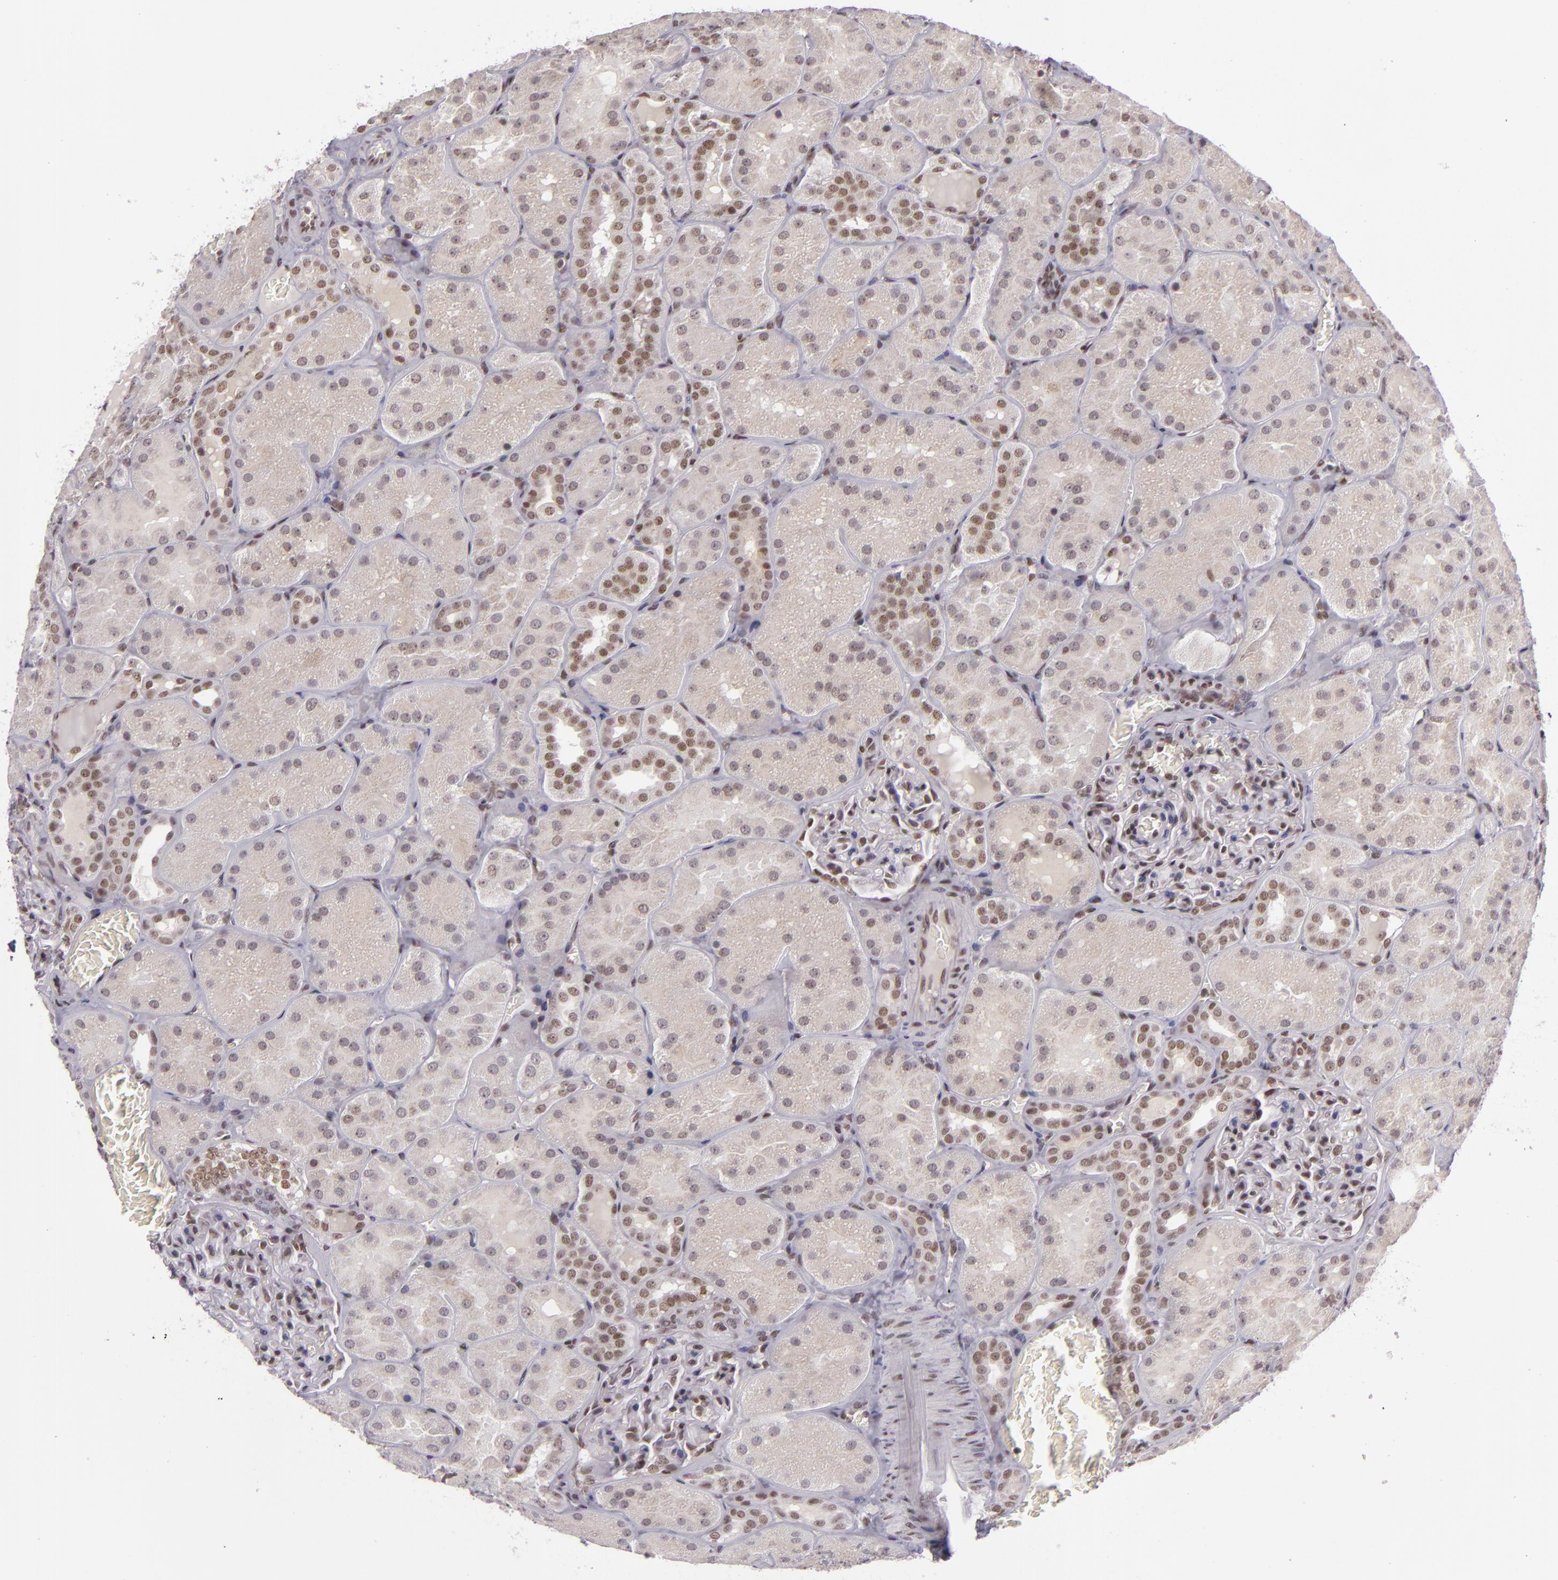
{"staining": {"intensity": "moderate", "quantity": ">75%", "location": "nuclear"}, "tissue": "kidney", "cell_type": "Cells in glomeruli", "image_type": "normal", "snomed": [{"axis": "morphology", "description": "Normal tissue, NOS"}, {"axis": "topography", "description": "Kidney"}], "caption": "Immunohistochemical staining of benign kidney displays >75% levels of moderate nuclear protein staining in approximately >75% of cells in glomeruli. The staining is performed using DAB brown chromogen to label protein expression. The nuclei are counter-stained blue using hematoxylin.", "gene": "ZFX", "patient": {"sex": "male", "age": 28}}